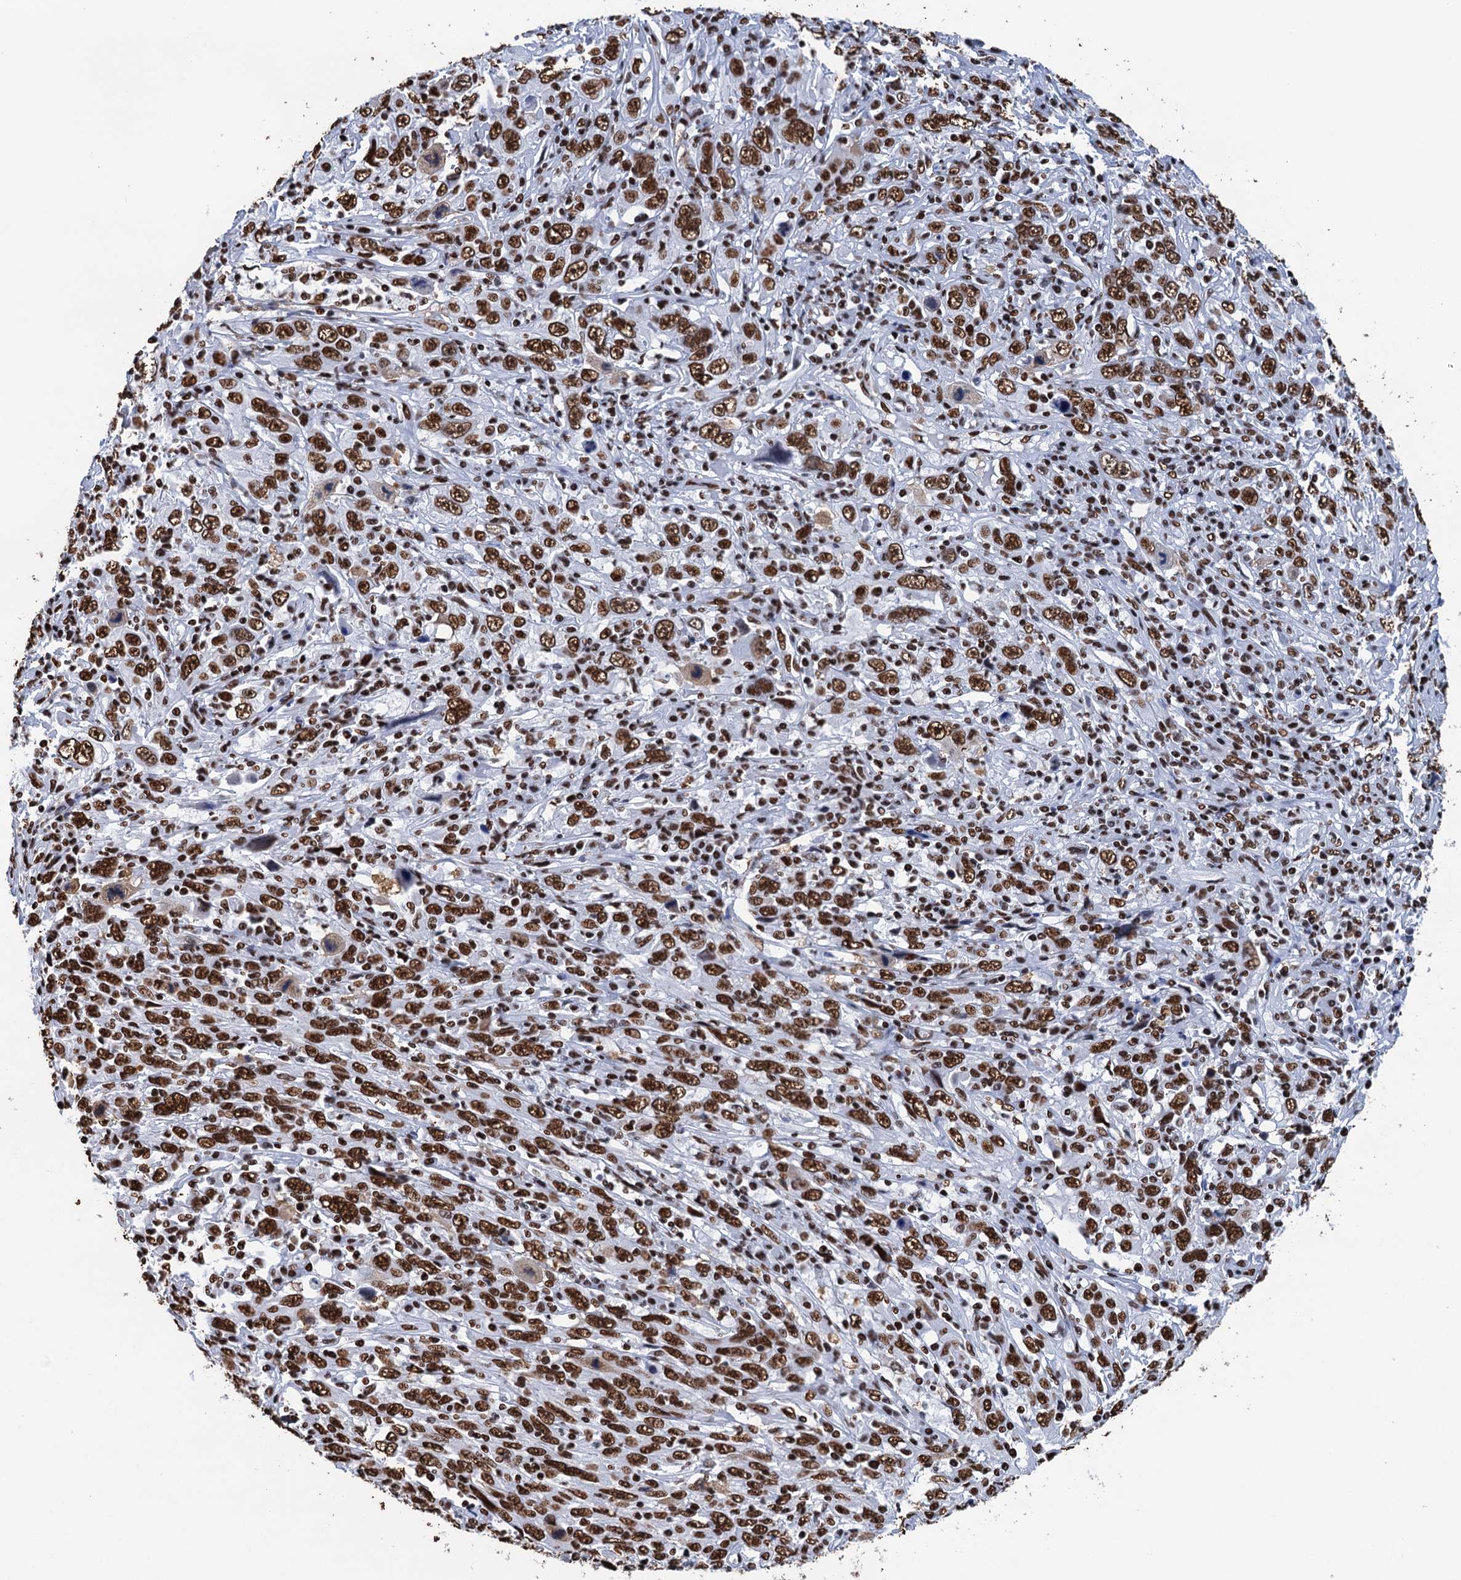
{"staining": {"intensity": "strong", "quantity": ">75%", "location": "nuclear"}, "tissue": "cervical cancer", "cell_type": "Tumor cells", "image_type": "cancer", "snomed": [{"axis": "morphology", "description": "Squamous cell carcinoma, NOS"}, {"axis": "topography", "description": "Cervix"}], "caption": "Protein expression analysis of cervical cancer shows strong nuclear expression in about >75% of tumor cells. Nuclei are stained in blue.", "gene": "UBA2", "patient": {"sex": "female", "age": 46}}